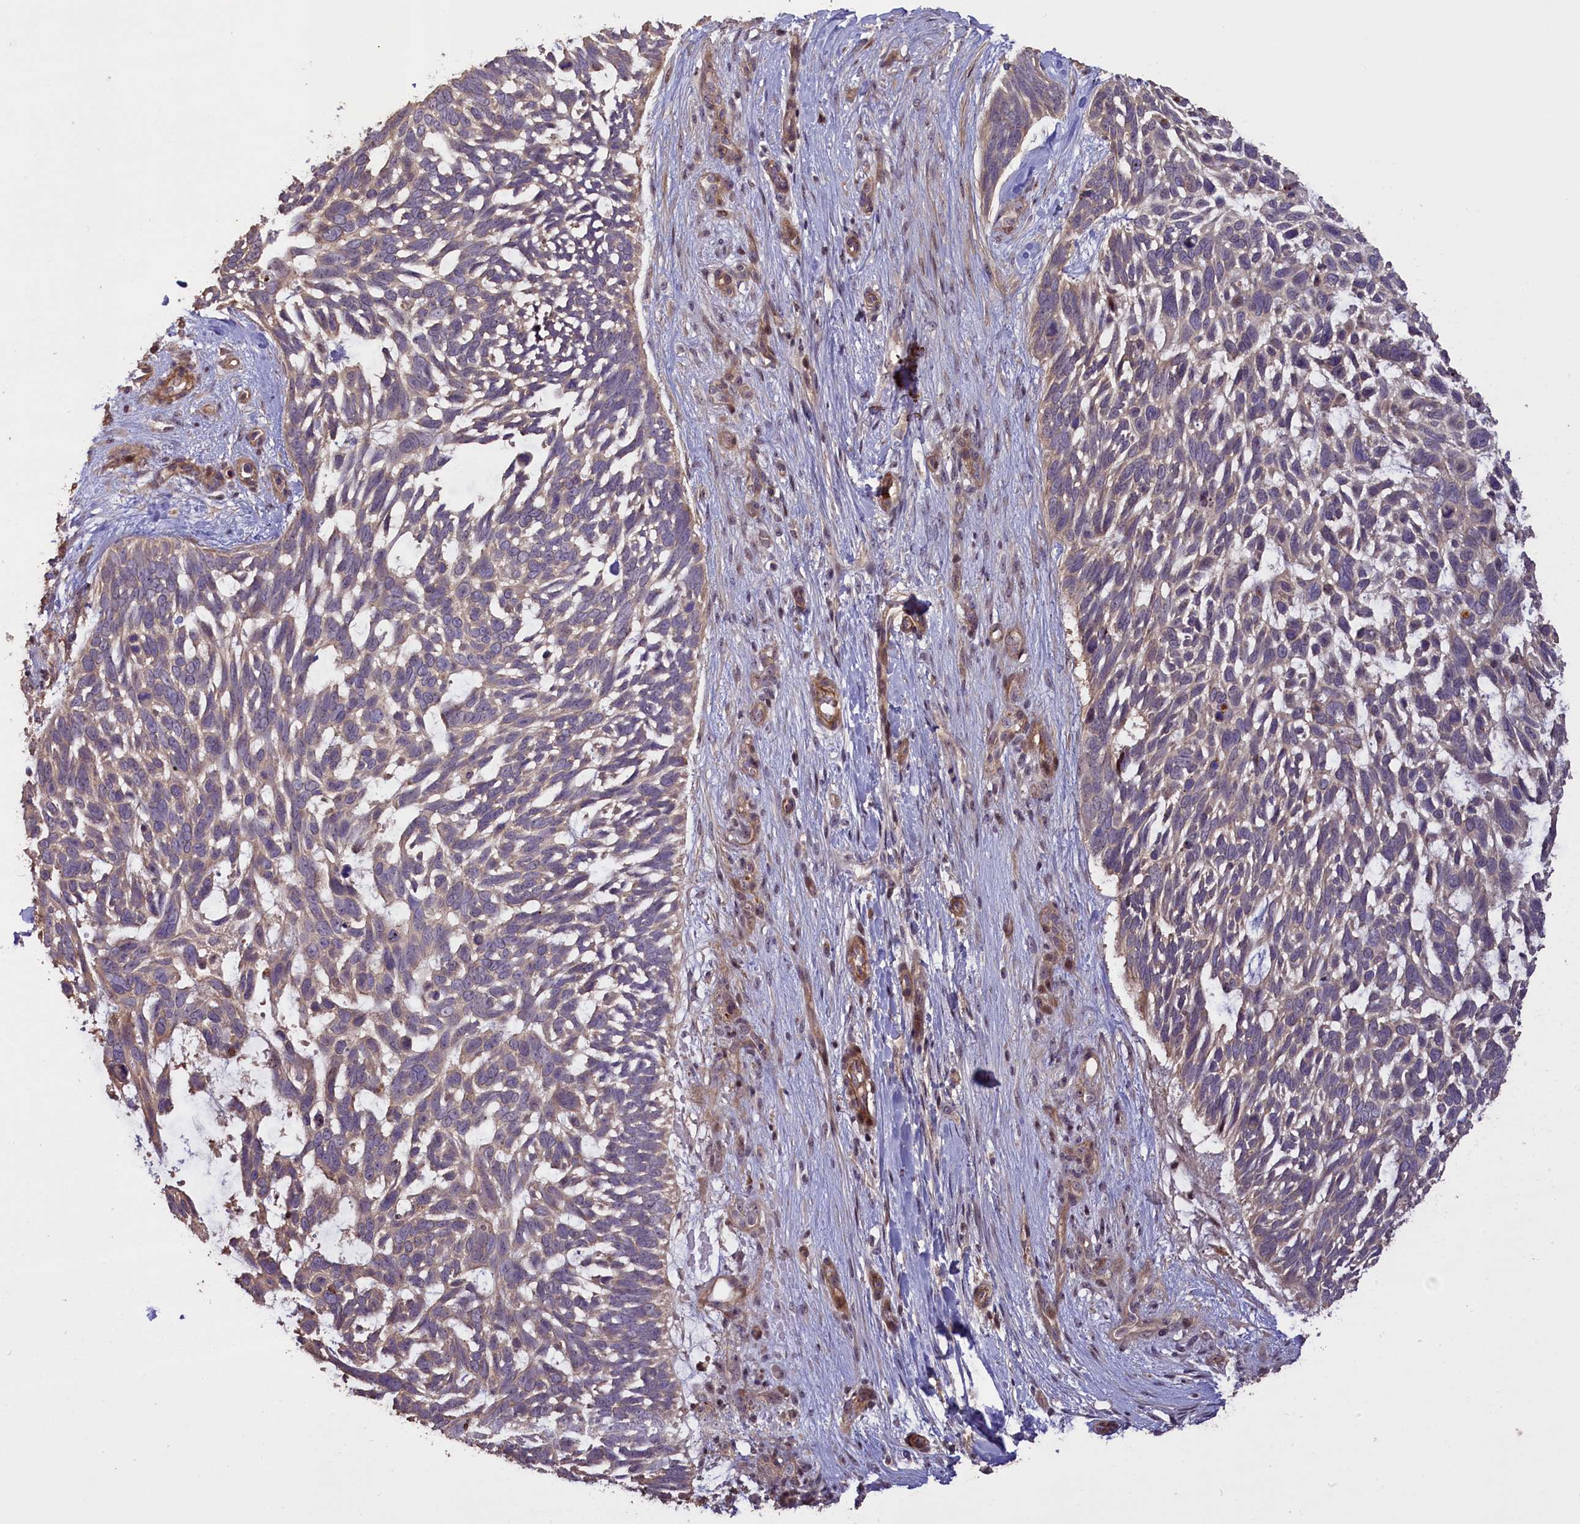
{"staining": {"intensity": "weak", "quantity": "25%-75%", "location": "cytoplasmic/membranous"}, "tissue": "skin cancer", "cell_type": "Tumor cells", "image_type": "cancer", "snomed": [{"axis": "morphology", "description": "Basal cell carcinoma"}, {"axis": "topography", "description": "Skin"}], "caption": "Skin cancer stained for a protein (brown) exhibits weak cytoplasmic/membranous positive positivity in approximately 25%-75% of tumor cells.", "gene": "FUZ", "patient": {"sex": "male", "age": 88}}